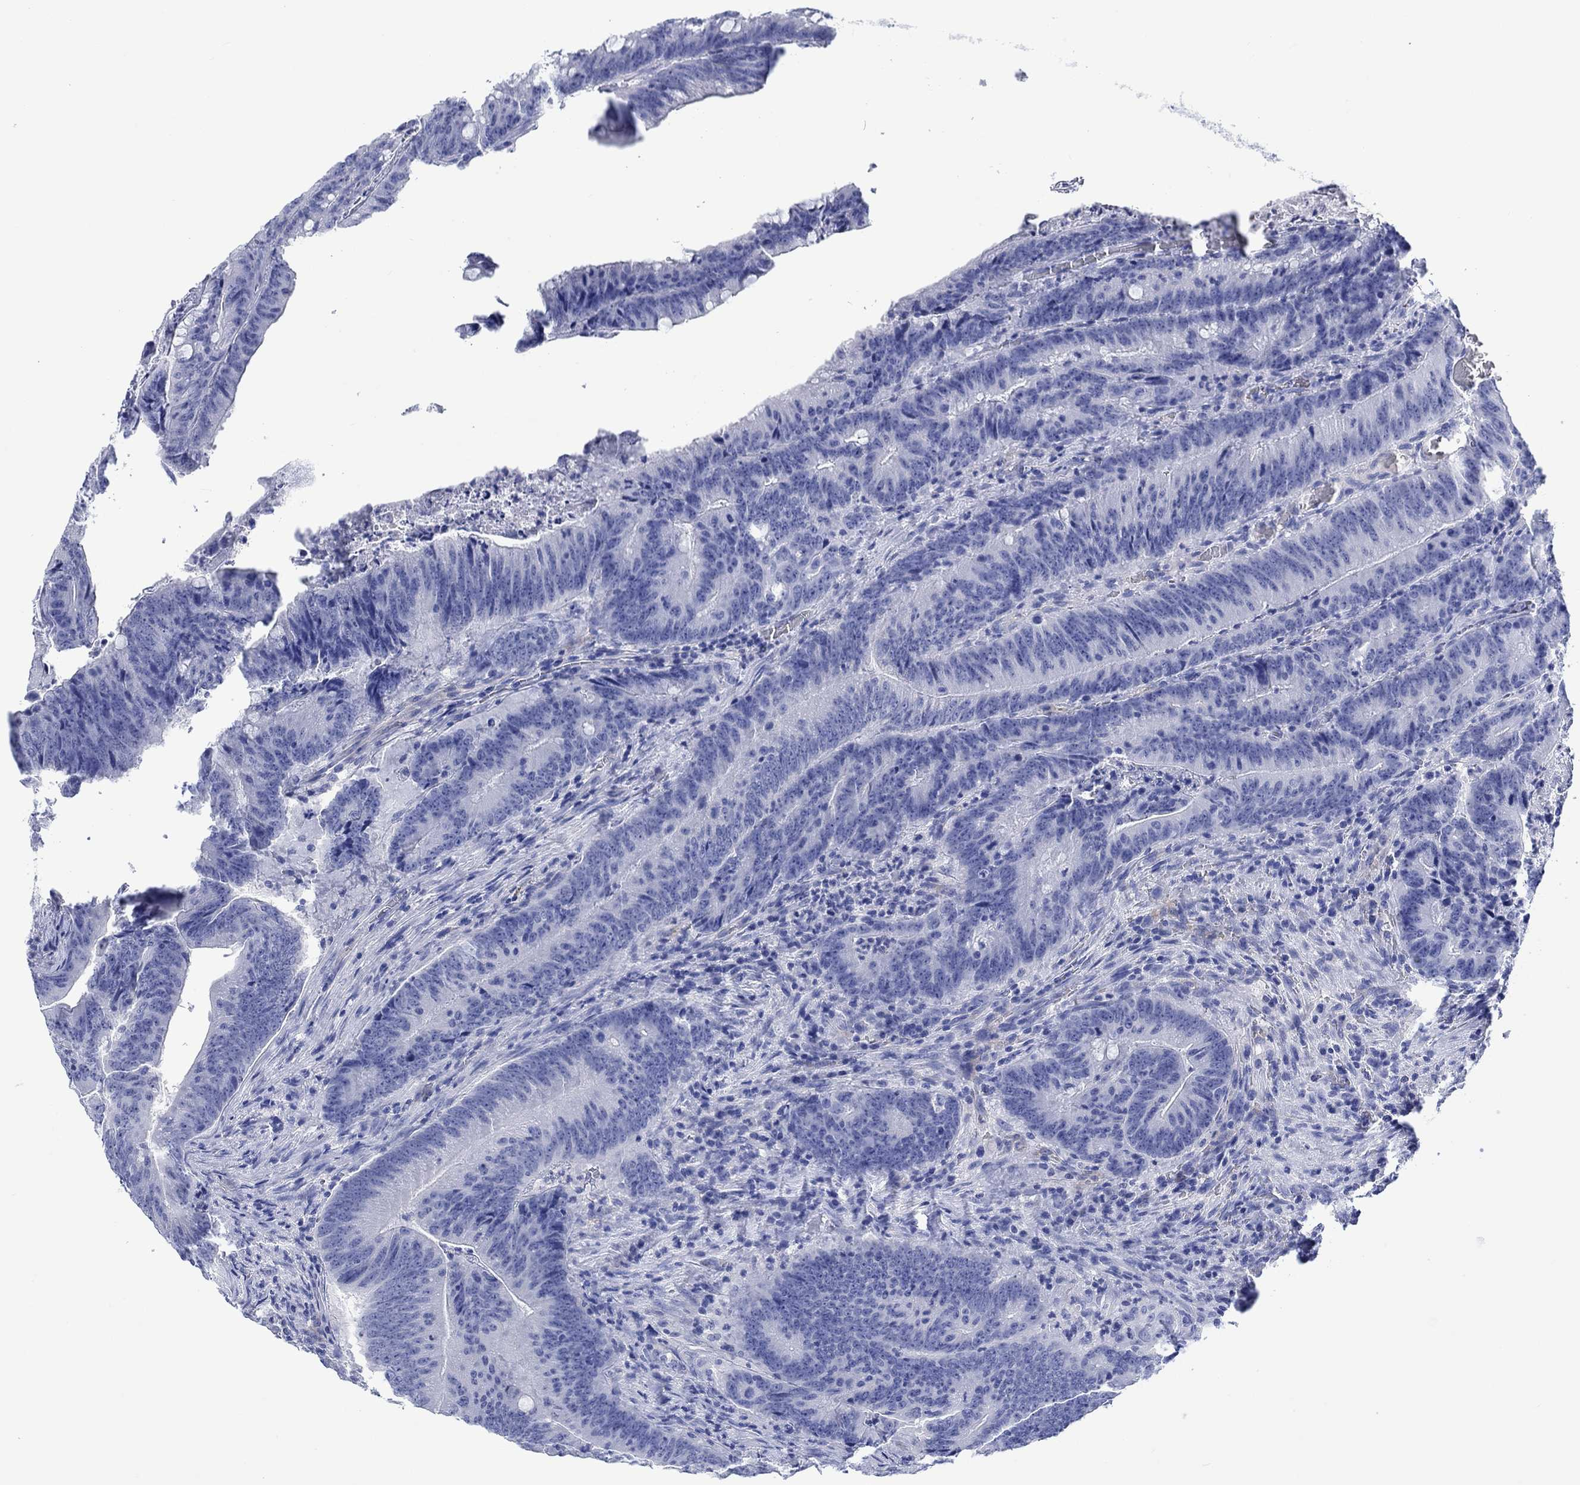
{"staining": {"intensity": "negative", "quantity": "none", "location": "none"}, "tissue": "colorectal cancer", "cell_type": "Tumor cells", "image_type": "cancer", "snomed": [{"axis": "morphology", "description": "Adenocarcinoma, NOS"}, {"axis": "topography", "description": "Colon"}], "caption": "The photomicrograph exhibits no significant staining in tumor cells of colorectal cancer.", "gene": "CACNG3", "patient": {"sex": "female", "age": 87}}